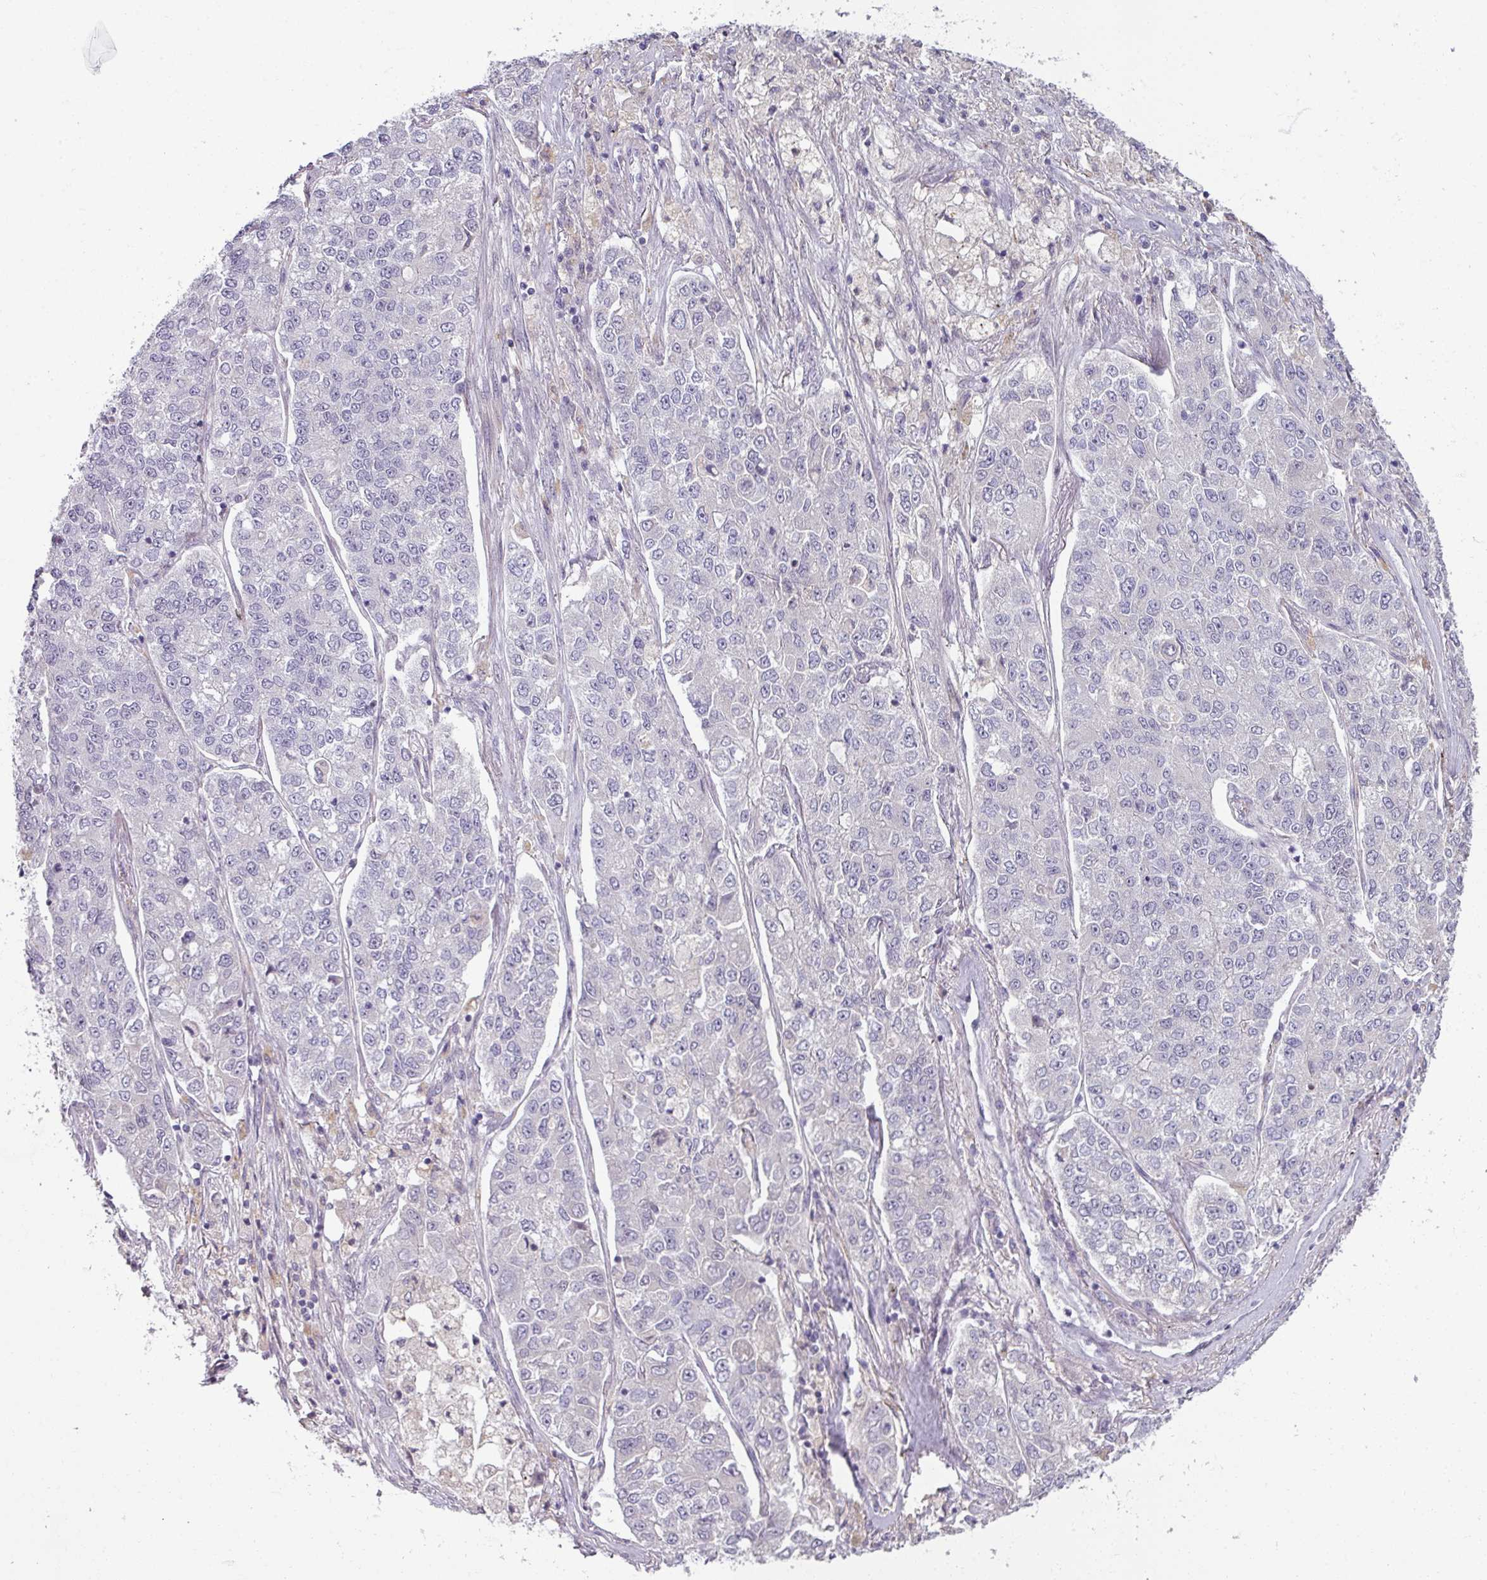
{"staining": {"intensity": "negative", "quantity": "none", "location": "none"}, "tissue": "lung cancer", "cell_type": "Tumor cells", "image_type": "cancer", "snomed": [{"axis": "morphology", "description": "Adenocarcinoma, NOS"}, {"axis": "topography", "description": "Lung"}], "caption": "Immunohistochemistry (IHC) histopathology image of human lung cancer (adenocarcinoma) stained for a protein (brown), which demonstrates no staining in tumor cells.", "gene": "UVSSA", "patient": {"sex": "male", "age": 49}}